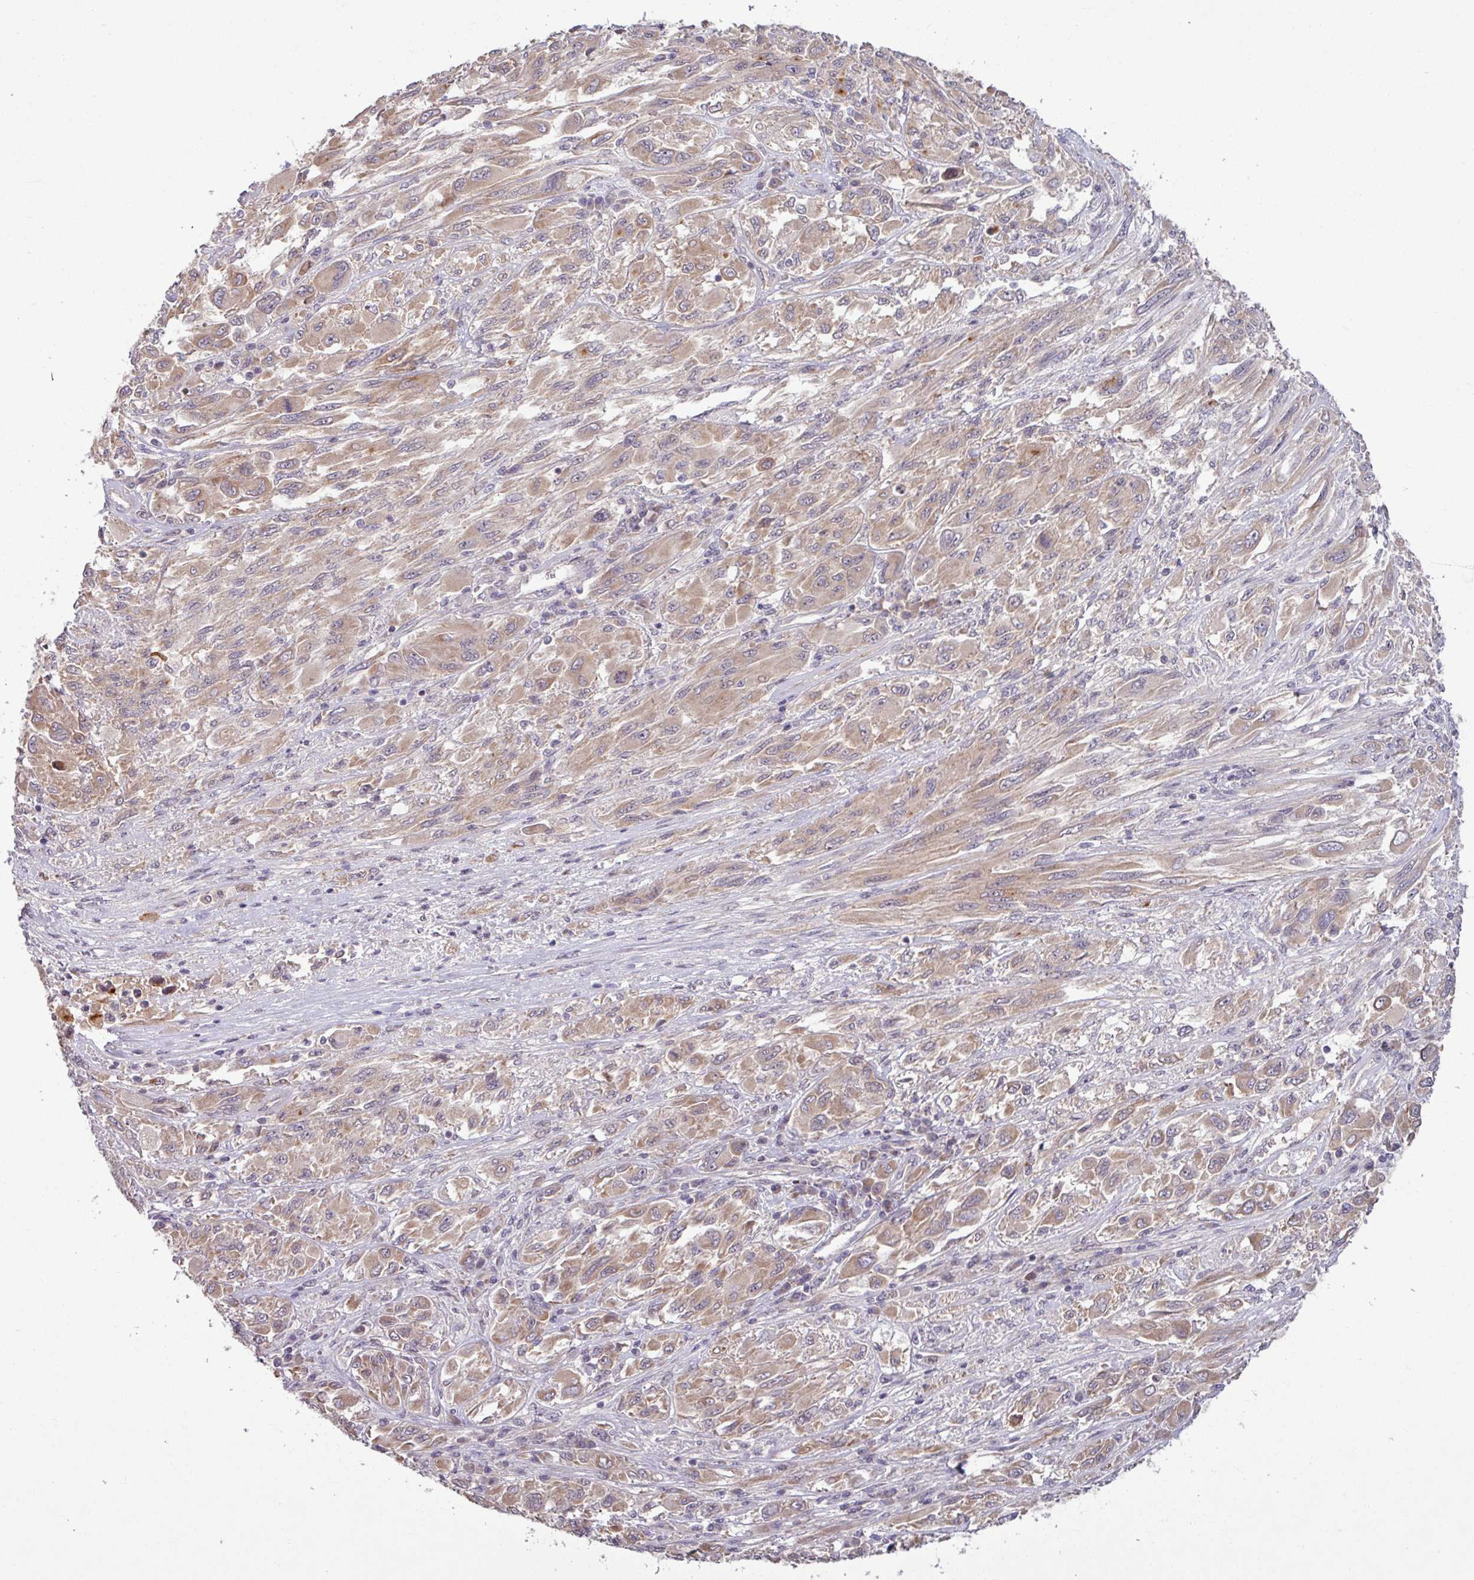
{"staining": {"intensity": "moderate", "quantity": ">75%", "location": "cytoplasmic/membranous"}, "tissue": "melanoma", "cell_type": "Tumor cells", "image_type": "cancer", "snomed": [{"axis": "morphology", "description": "Malignant melanoma, NOS"}, {"axis": "topography", "description": "Skin"}], "caption": "The histopathology image exhibits staining of malignant melanoma, revealing moderate cytoplasmic/membranous protein positivity (brown color) within tumor cells.", "gene": "OGFOD3", "patient": {"sex": "female", "age": 91}}